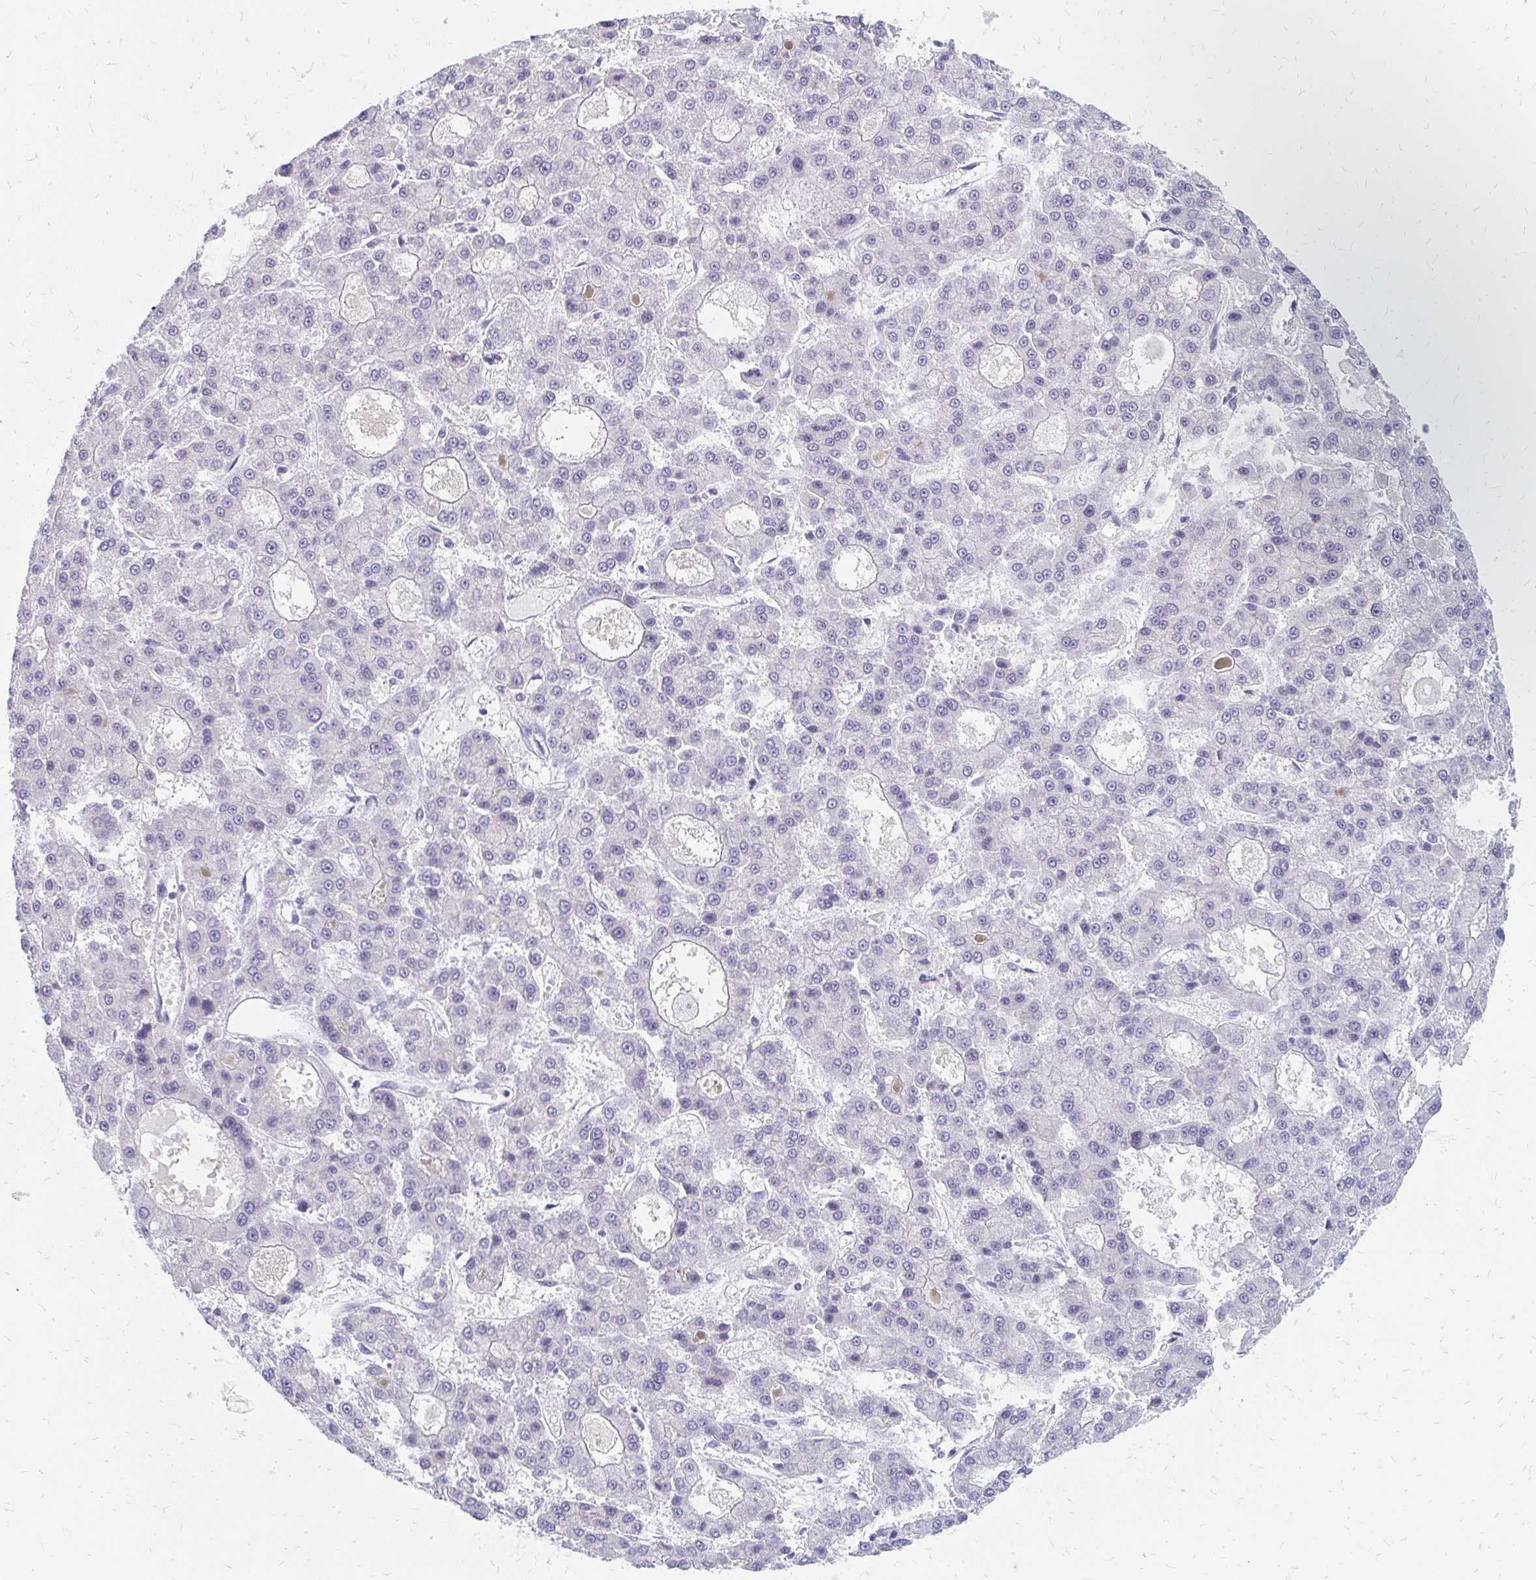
{"staining": {"intensity": "negative", "quantity": "none", "location": "none"}, "tissue": "liver cancer", "cell_type": "Tumor cells", "image_type": "cancer", "snomed": [{"axis": "morphology", "description": "Carcinoma, Hepatocellular, NOS"}, {"axis": "topography", "description": "Liver"}], "caption": "Protein analysis of liver cancer exhibits no significant staining in tumor cells.", "gene": "OR10V1", "patient": {"sex": "male", "age": 70}}